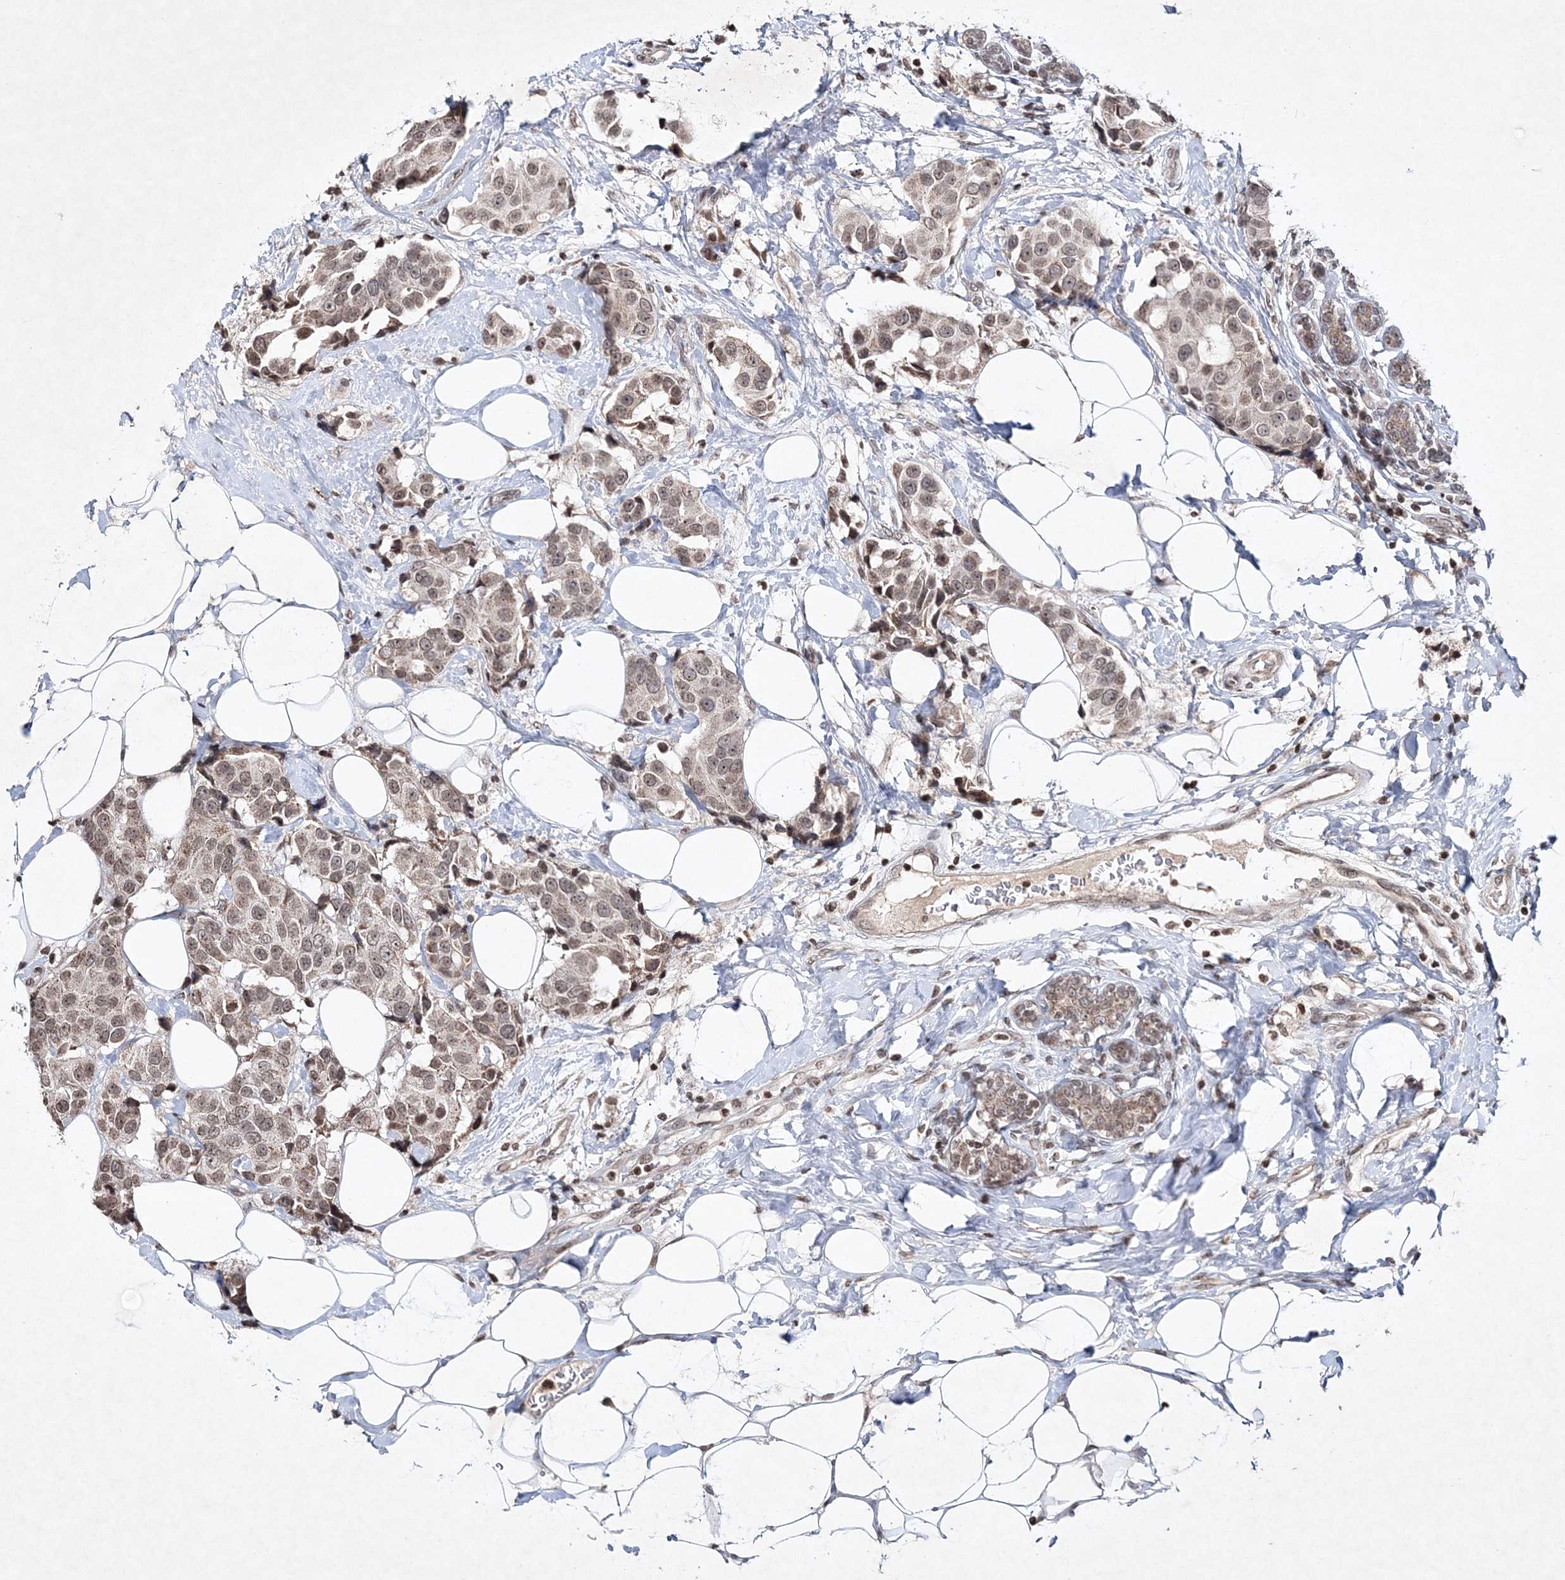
{"staining": {"intensity": "moderate", "quantity": ">75%", "location": "nuclear"}, "tissue": "breast cancer", "cell_type": "Tumor cells", "image_type": "cancer", "snomed": [{"axis": "morphology", "description": "Normal tissue, NOS"}, {"axis": "morphology", "description": "Duct carcinoma"}, {"axis": "topography", "description": "Breast"}], "caption": "Immunohistochemical staining of human invasive ductal carcinoma (breast) reveals medium levels of moderate nuclear protein expression in about >75% of tumor cells. (Stains: DAB (3,3'-diaminobenzidine) in brown, nuclei in blue, Microscopy: brightfield microscopy at high magnification).", "gene": "SOWAHB", "patient": {"sex": "female", "age": 39}}